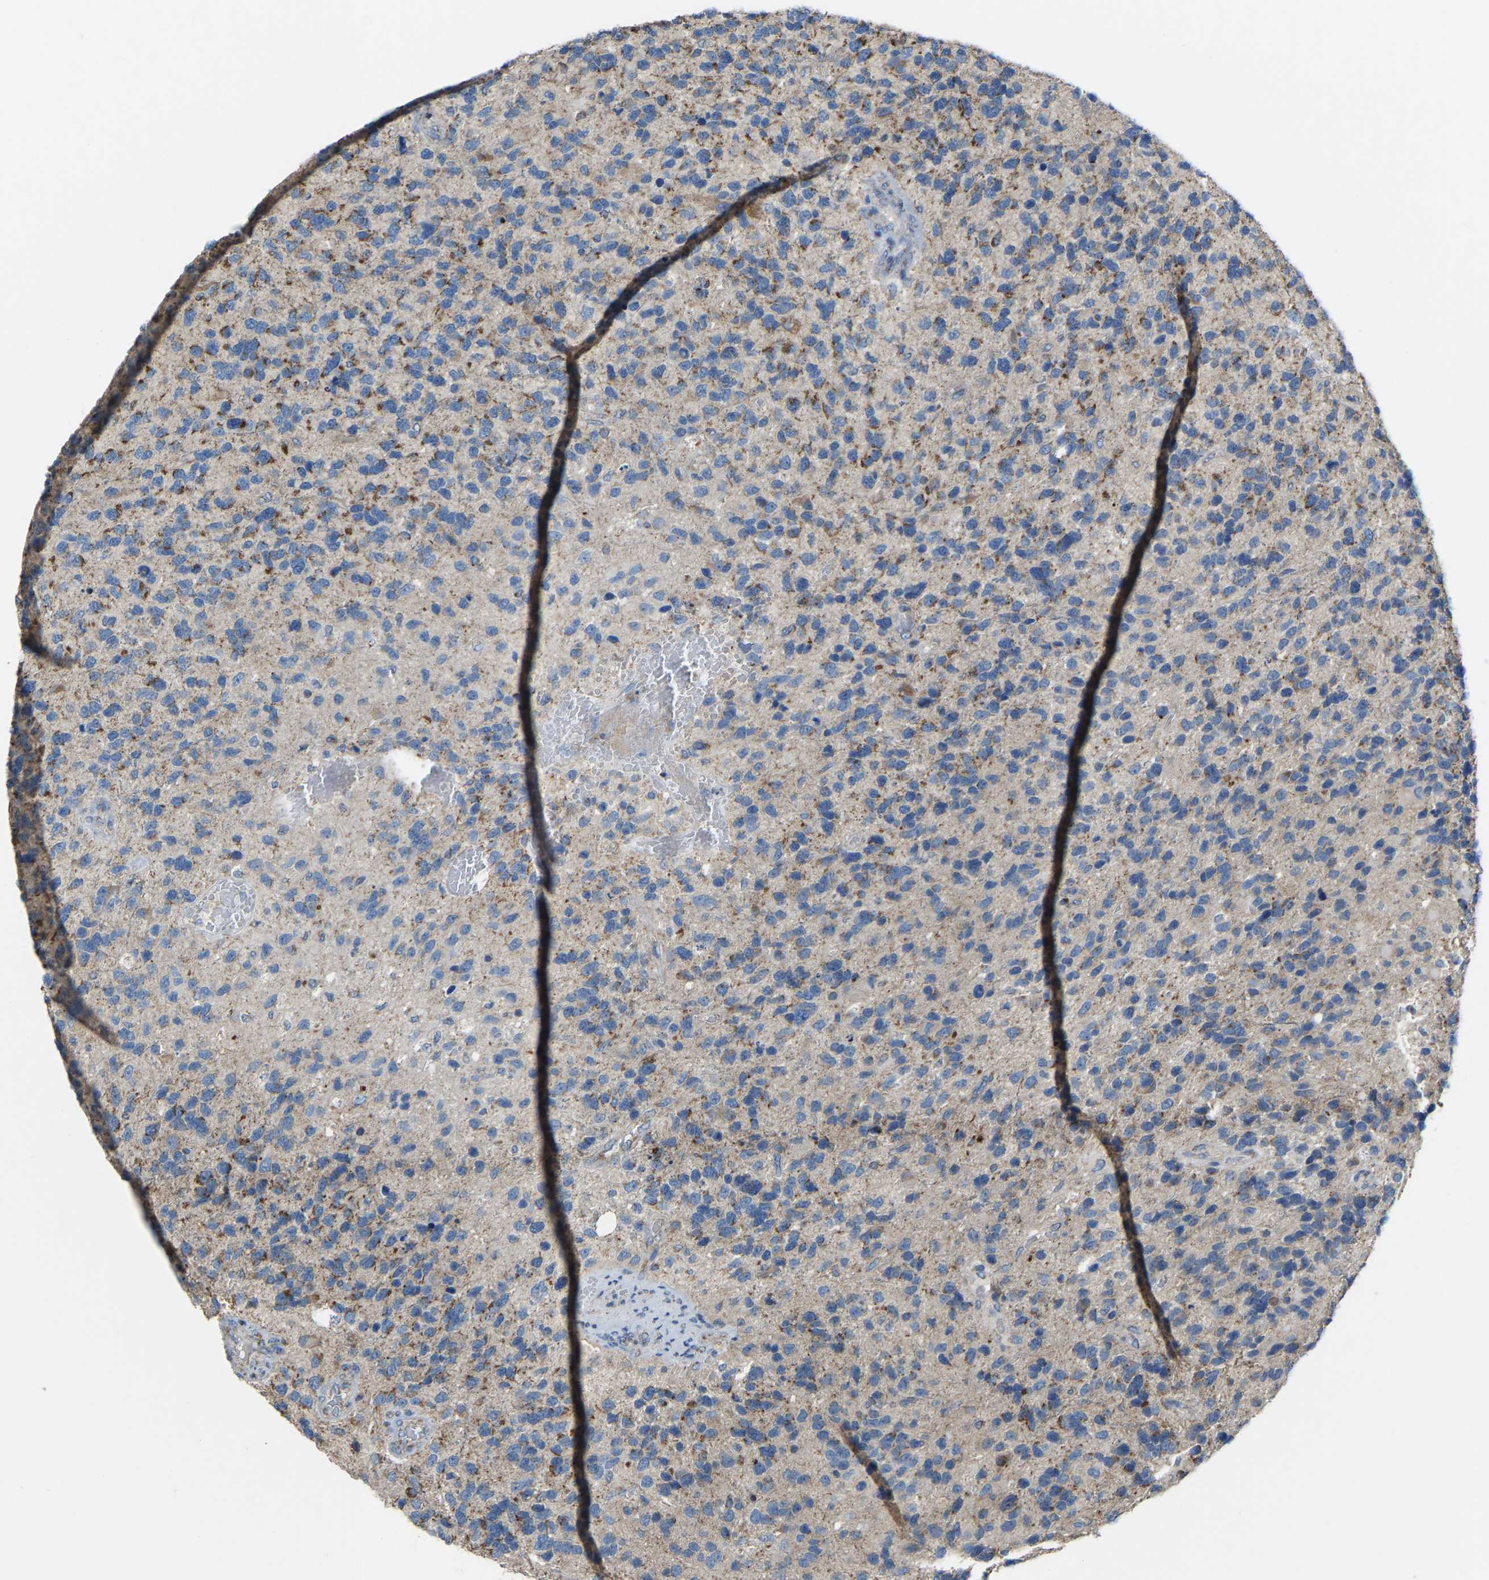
{"staining": {"intensity": "moderate", "quantity": "25%-75%", "location": "cytoplasmic/membranous"}, "tissue": "glioma", "cell_type": "Tumor cells", "image_type": "cancer", "snomed": [{"axis": "morphology", "description": "Glioma, malignant, High grade"}, {"axis": "topography", "description": "Brain"}], "caption": "Glioma tissue demonstrates moderate cytoplasmic/membranous expression in approximately 25%-75% of tumor cells, visualized by immunohistochemistry.", "gene": "CANT1", "patient": {"sex": "female", "age": 58}}